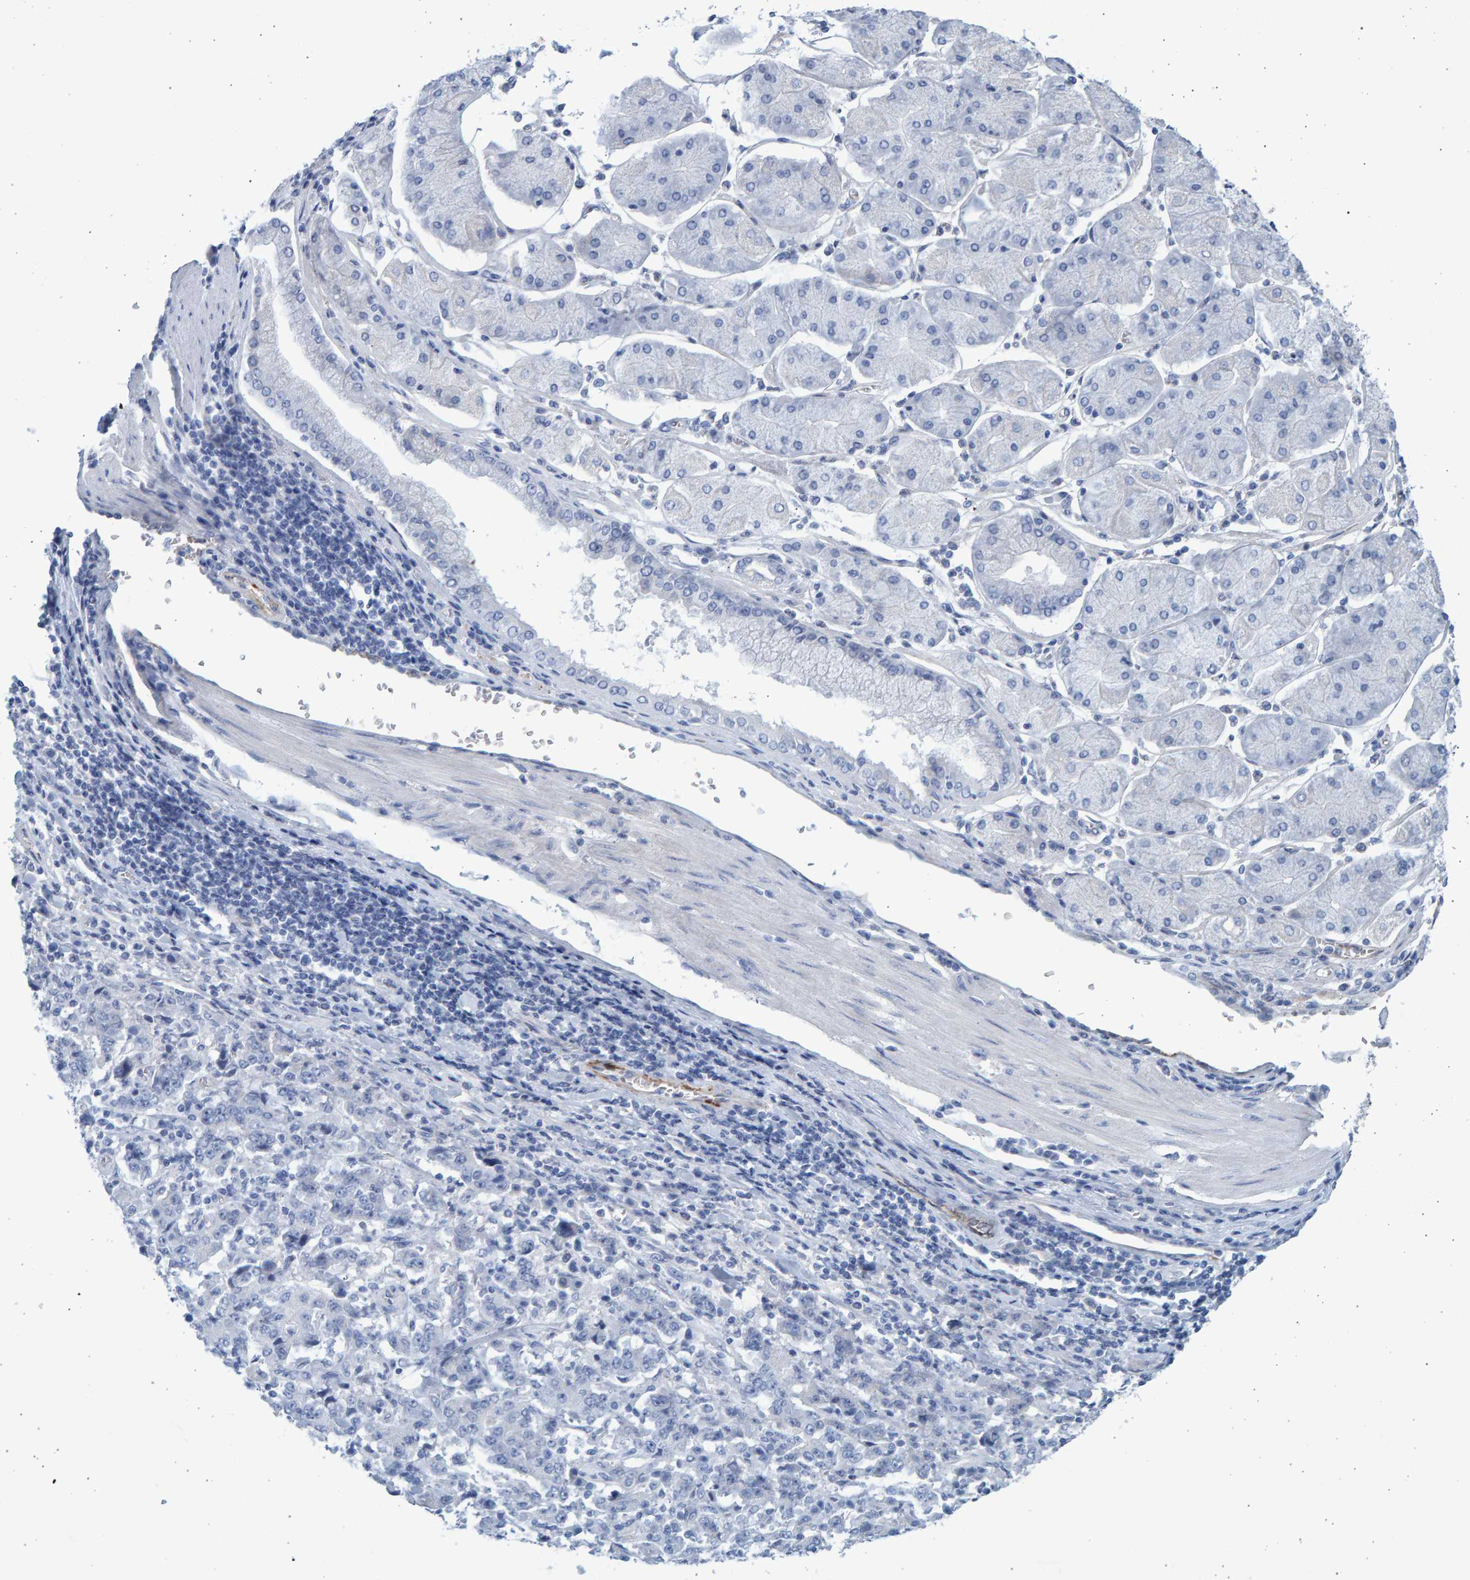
{"staining": {"intensity": "negative", "quantity": "none", "location": "none"}, "tissue": "stomach cancer", "cell_type": "Tumor cells", "image_type": "cancer", "snomed": [{"axis": "morphology", "description": "Normal tissue, NOS"}, {"axis": "morphology", "description": "Adenocarcinoma, NOS"}, {"axis": "topography", "description": "Stomach, upper"}, {"axis": "topography", "description": "Stomach"}], "caption": "This is a histopathology image of IHC staining of stomach cancer, which shows no expression in tumor cells.", "gene": "SLC34A3", "patient": {"sex": "male", "age": 59}}